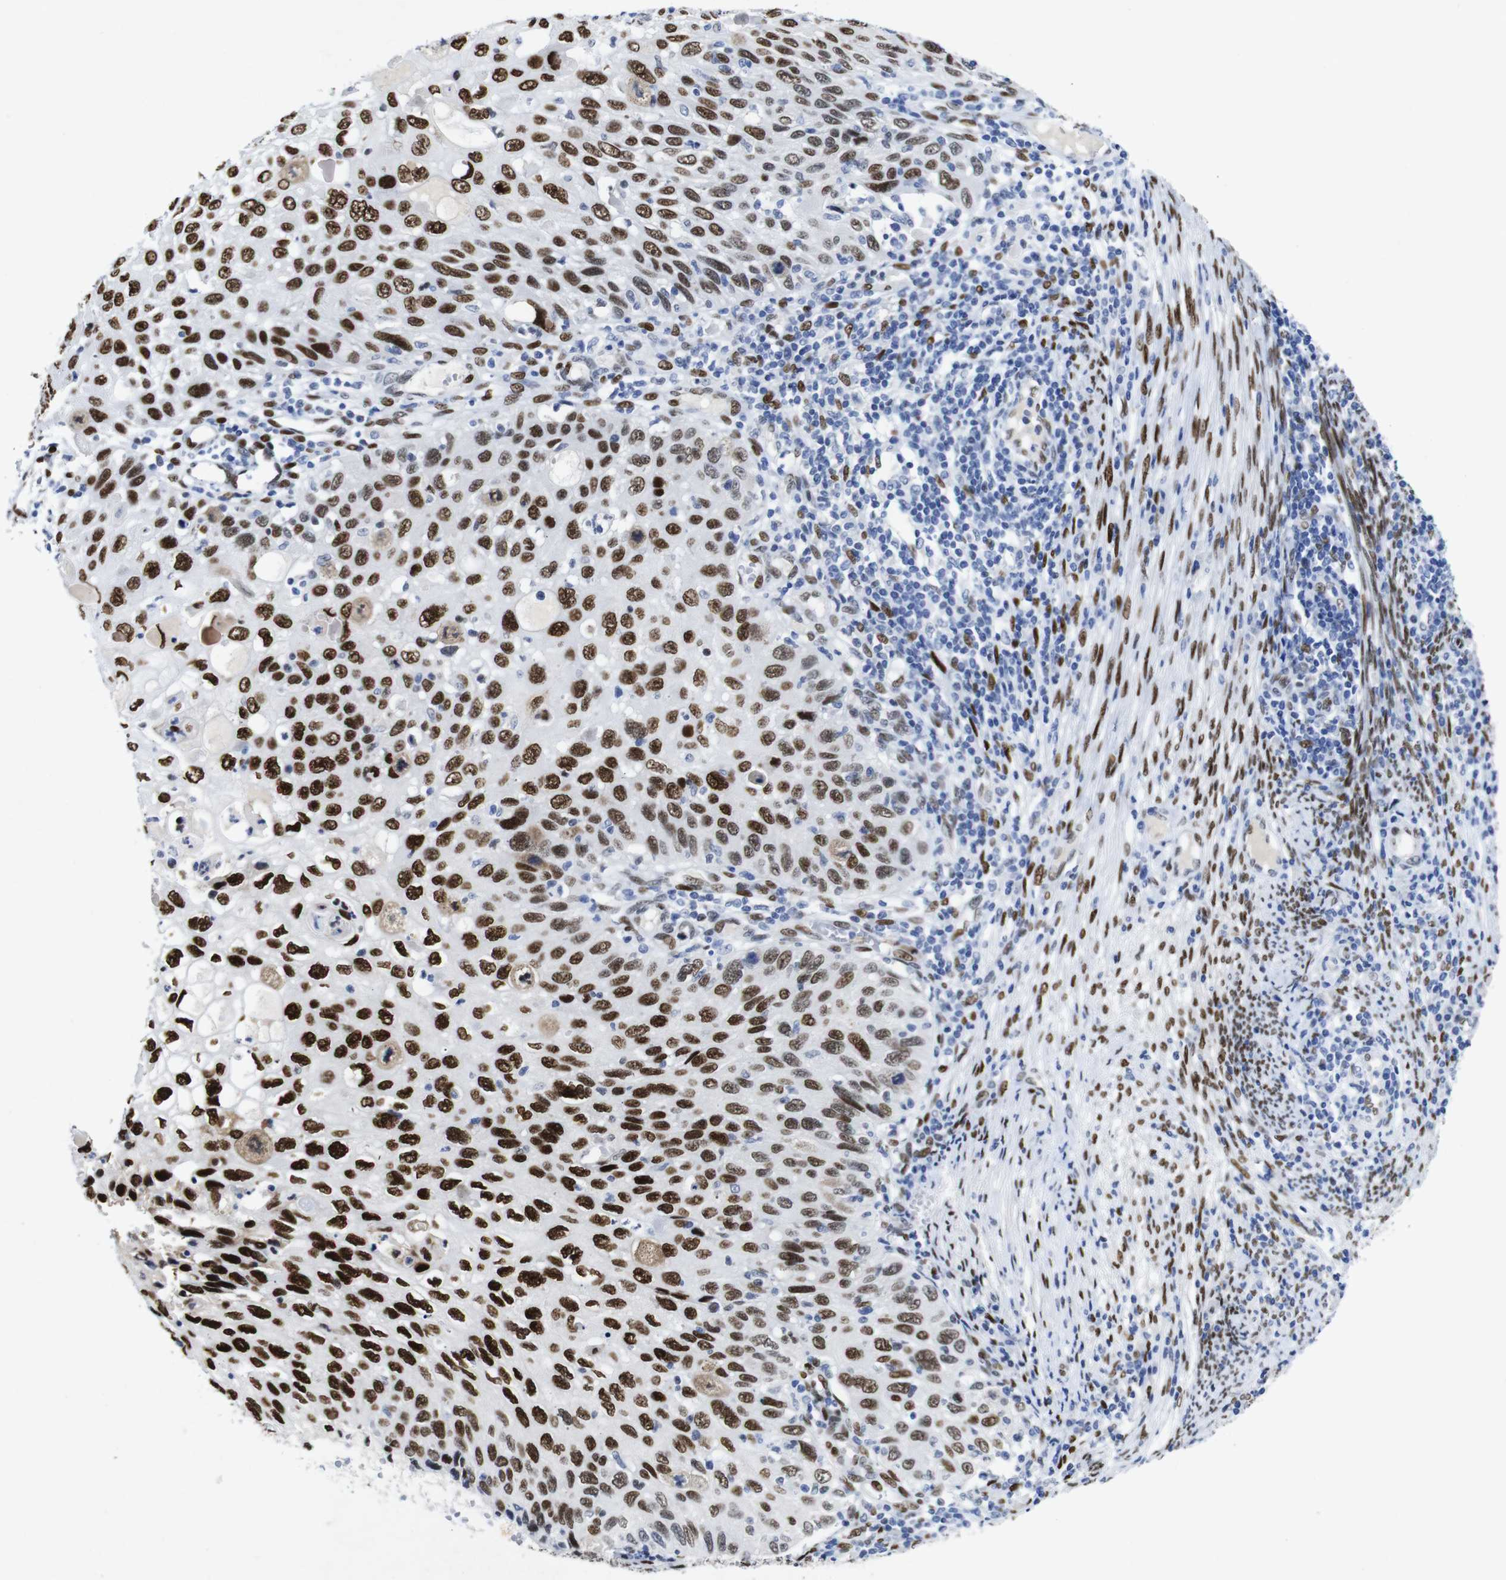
{"staining": {"intensity": "strong", "quantity": ">75%", "location": "nuclear"}, "tissue": "cervical cancer", "cell_type": "Tumor cells", "image_type": "cancer", "snomed": [{"axis": "morphology", "description": "Squamous cell carcinoma, NOS"}, {"axis": "topography", "description": "Cervix"}], "caption": "Immunohistochemical staining of cervical squamous cell carcinoma reveals high levels of strong nuclear protein staining in approximately >75% of tumor cells.", "gene": "FOSL2", "patient": {"sex": "female", "age": 70}}